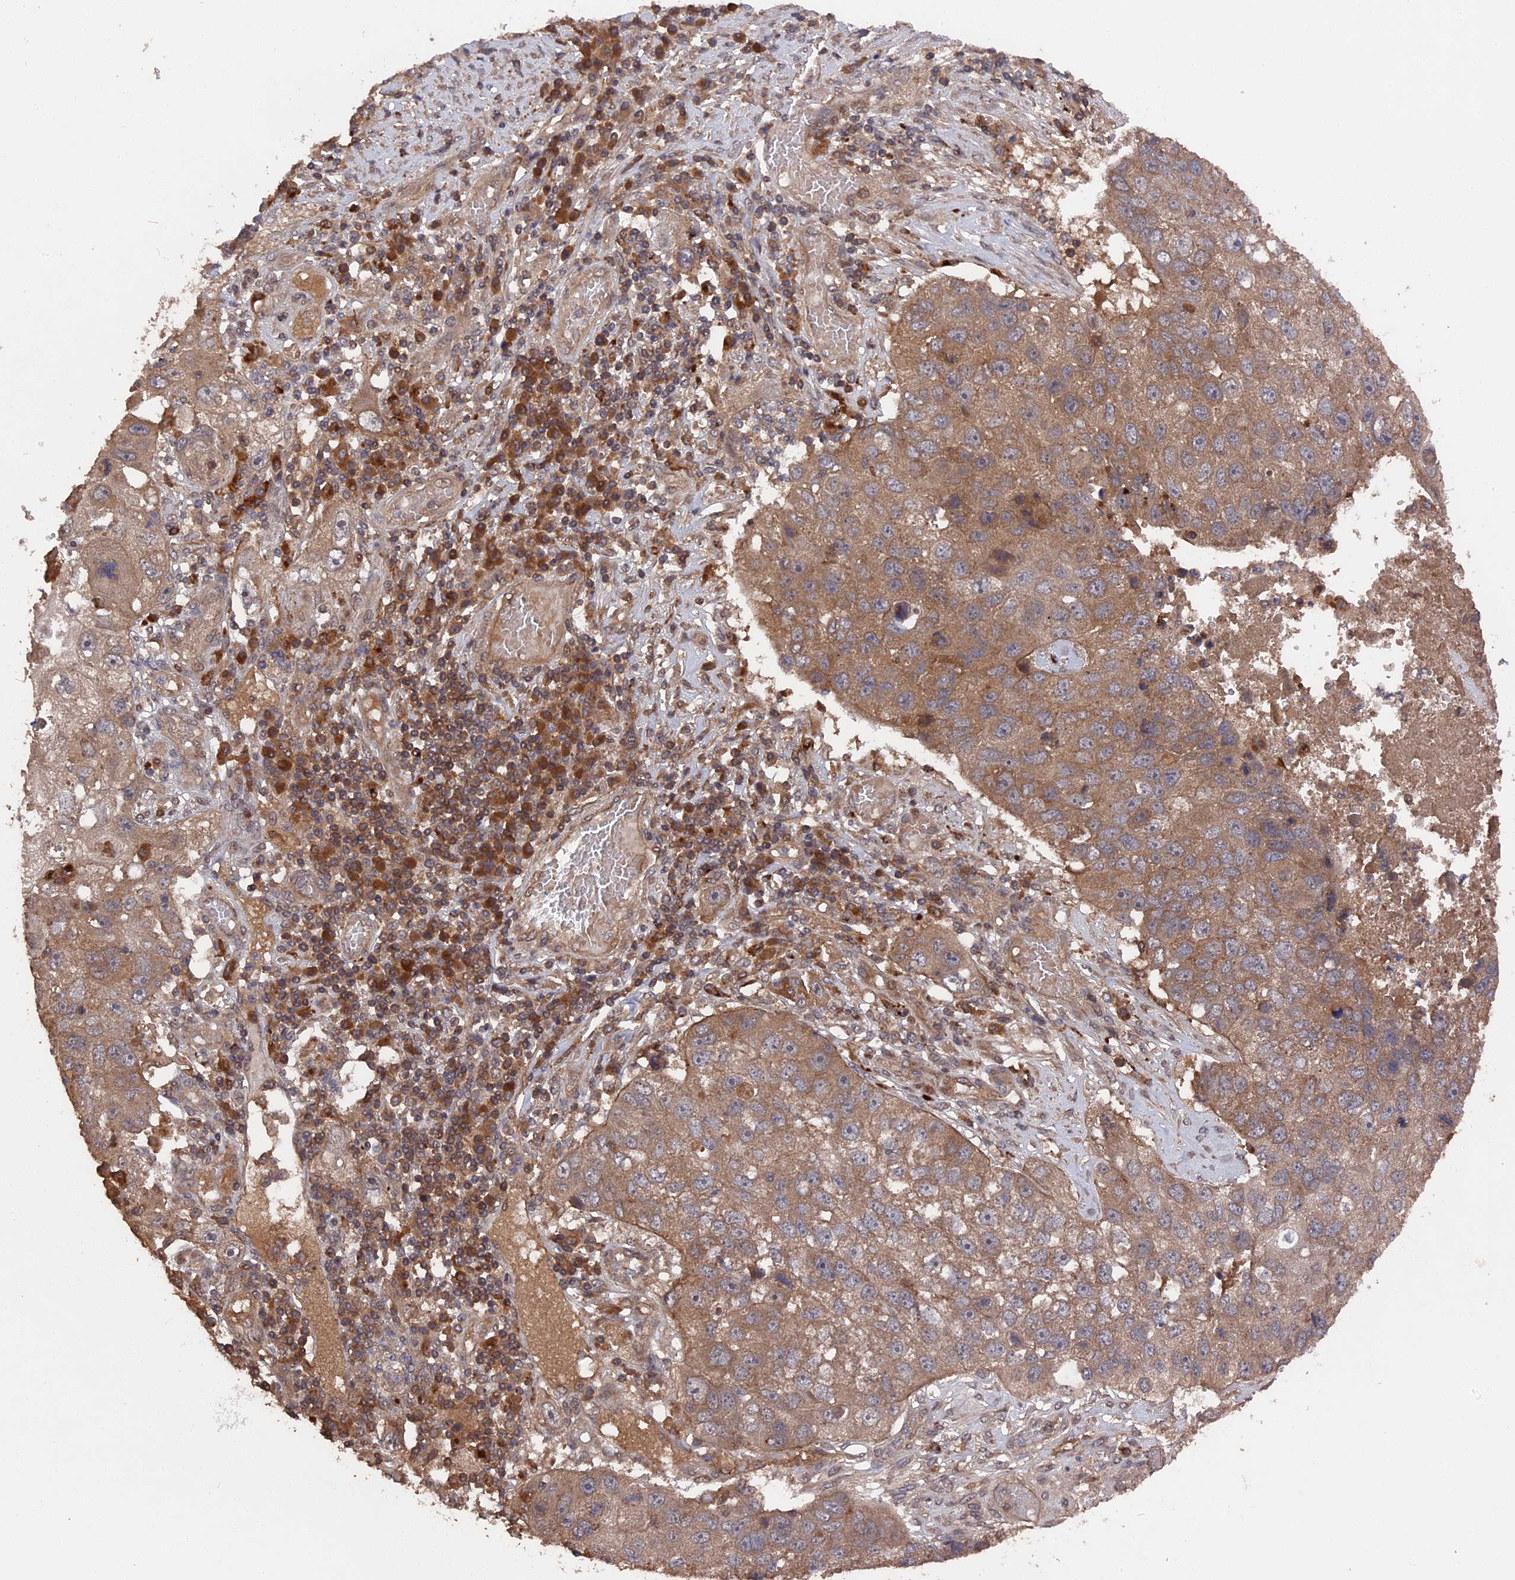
{"staining": {"intensity": "moderate", "quantity": "25%-75%", "location": "cytoplasmic/membranous"}, "tissue": "lung cancer", "cell_type": "Tumor cells", "image_type": "cancer", "snomed": [{"axis": "morphology", "description": "Squamous cell carcinoma, NOS"}, {"axis": "topography", "description": "Lung"}], "caption": "Lung cancer tissue displays moderate cytoplasmic/membranous expression in approximately 25%-75% of tumor cells The protein of interest is stained brown, and the nuclei are stained in blue (DAB (3,3'-diaminobenzidine) IHC with brightfield microscopy, high magnification).", "gene": "TELO2", "patient": {"sex": "male", "age": 61}}